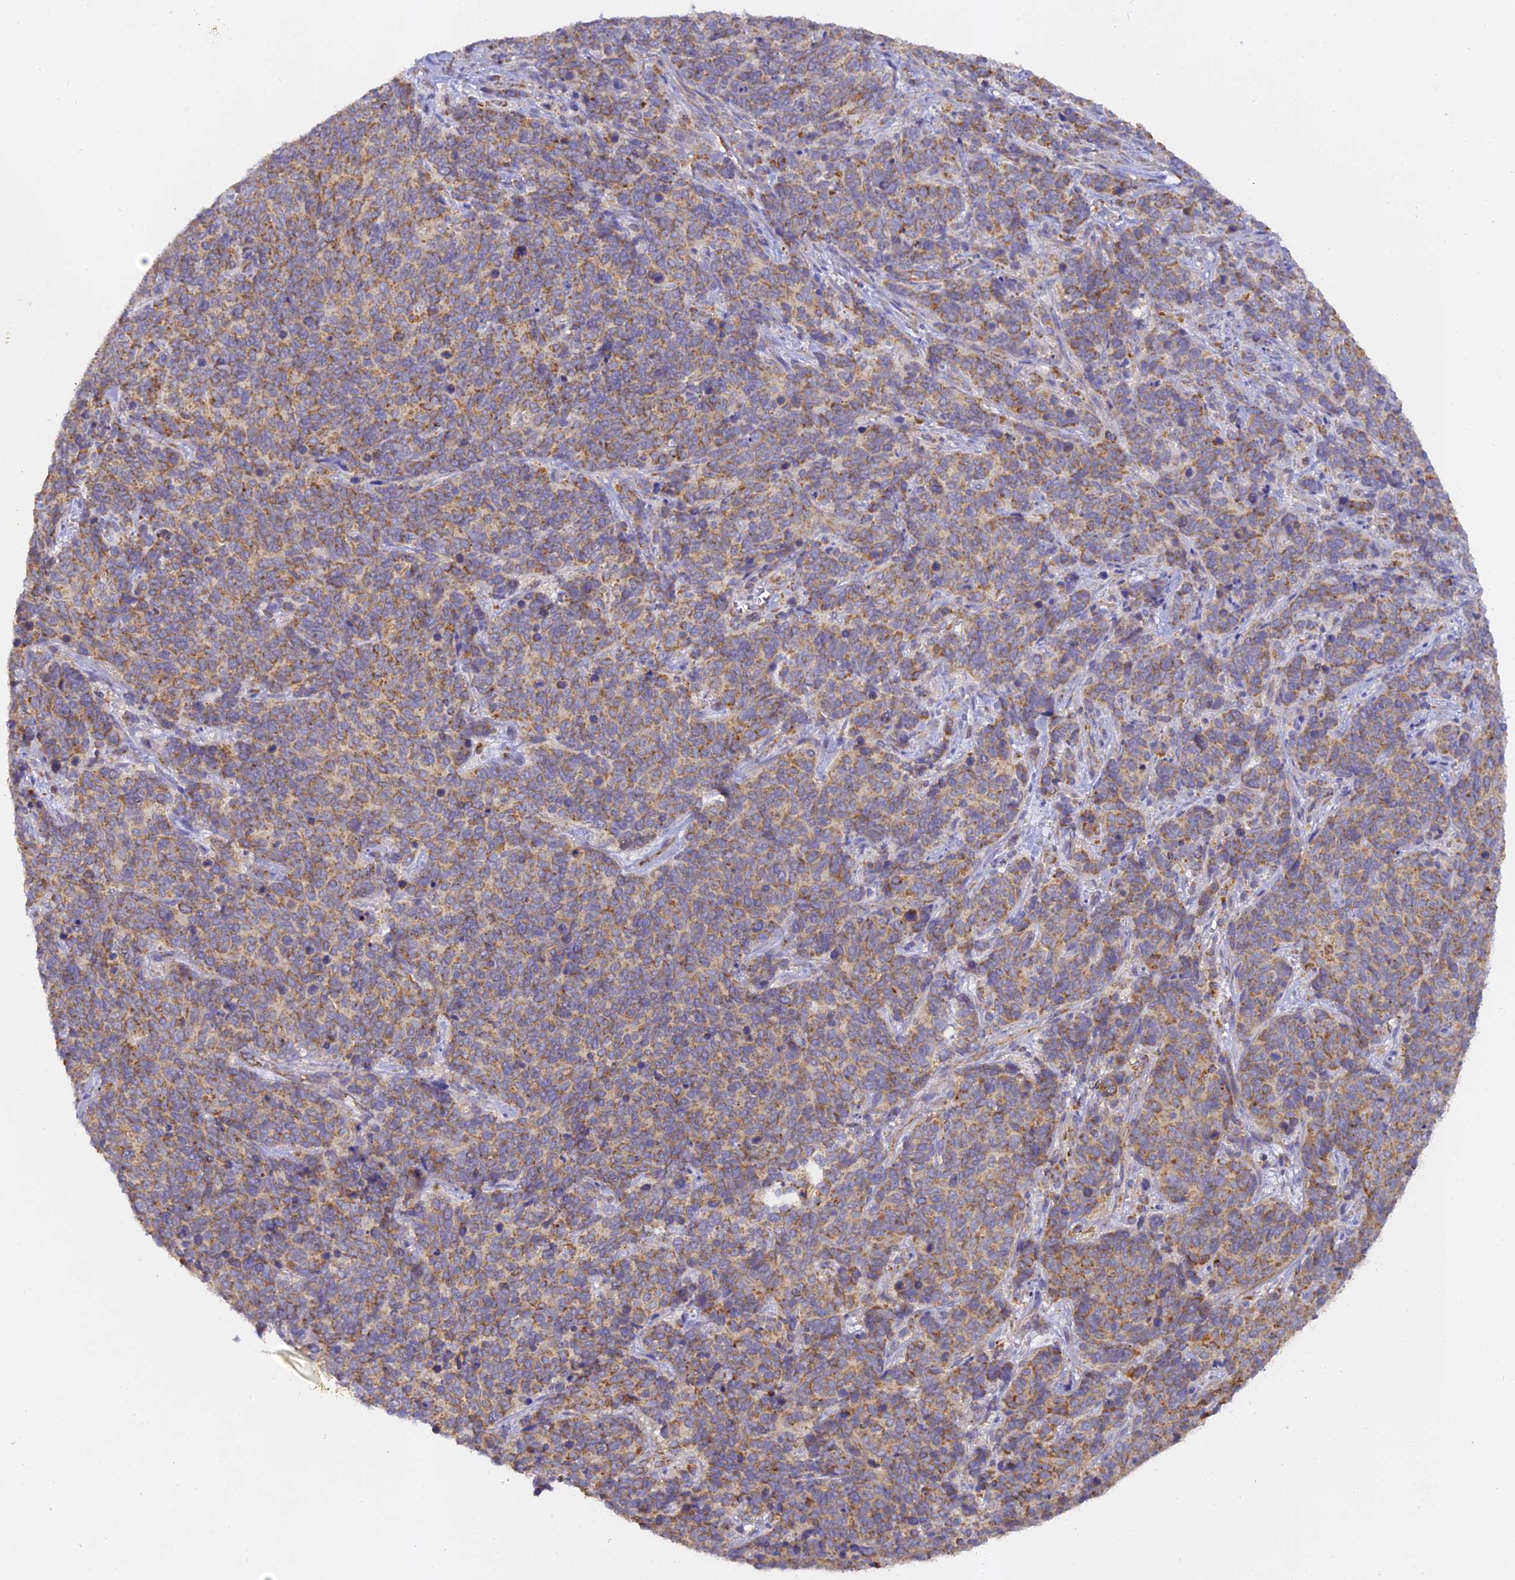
{"staining": {"intensity": "moderate", "quantity": ">75%", "location": "cytoplasmic/membranous"}, "tissue": "cervical cancer", "cell_type": "Tumor cells", "image_type": "cancer", "snomed": [{"axis": "morphology", "description": "Squamous cell carcinoma, NOS"}, {"axis": "topography", "description": "Cervix"}], "caption": "A brown stain shows moderate cytoplasmic/membranous expression of a protein in human squamous cell carcinoma (cervical) tumor cells. Nuclei are stained in blue.", "gene": "DONSON", "patient": {"sex": "female", "age": 60}}